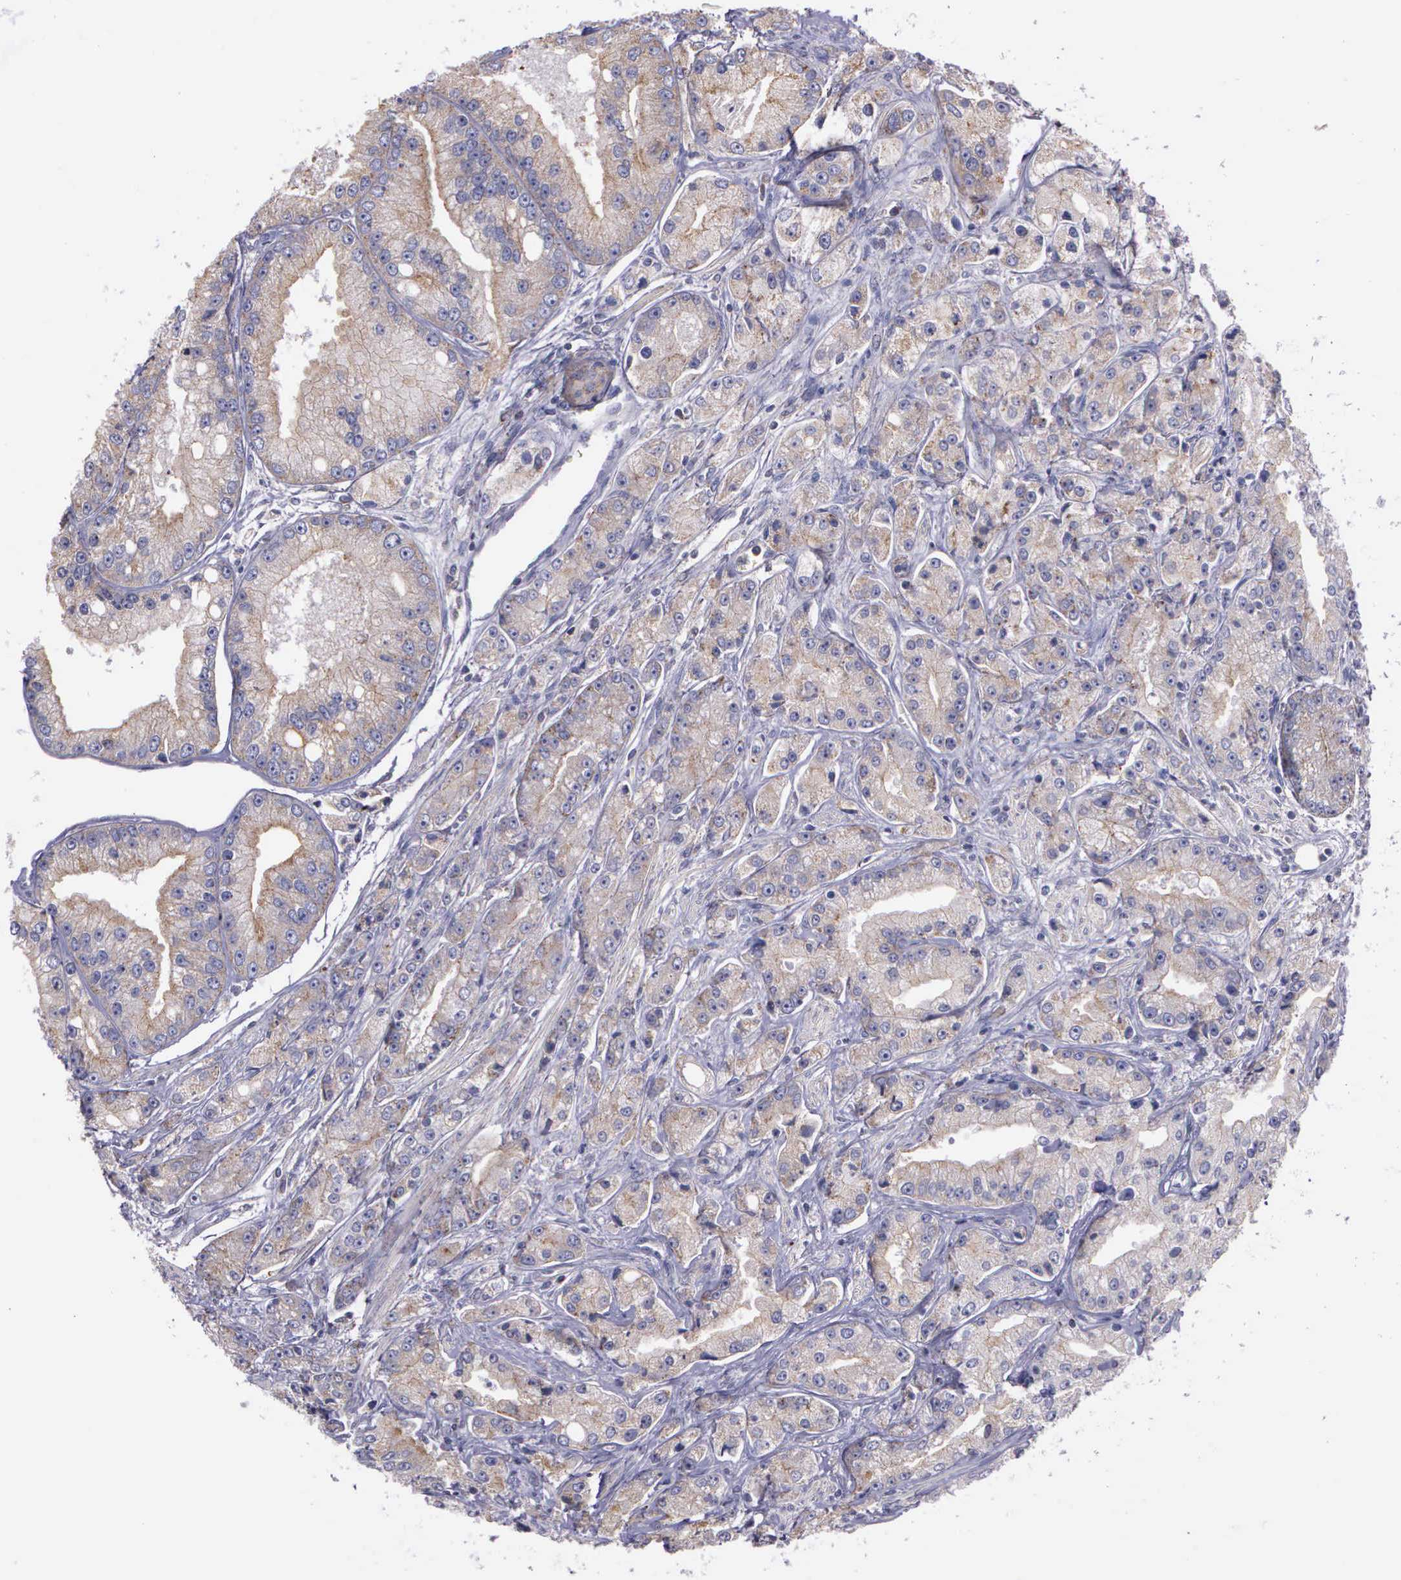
{"staining": {"intensity": "weak", "quantity": ">75%", "location": "cytoplasmic/membranous"}, "tissue": "prostate cancer", "cell_type": "Tumor cells", "image_type": "cancer", "snomed": [{"axis": "morphology", "description": "Adenocarcinoma, Medium grade"}, {"axis": "topography", "description": "Prostate"}], "caption": "DAB (3,3'-diaminobenzidine) immunohistochemical staining of prostate cancer (adenocarcinoma (medium-grade)) displays weak cytoplasmic/membranous protein positivity in about >75% of tumor cells. (DAB IHC with brightfield microscopy, high magnification).", "gene": "MIA2", "patient": {"sex": "male", "age": 72}}